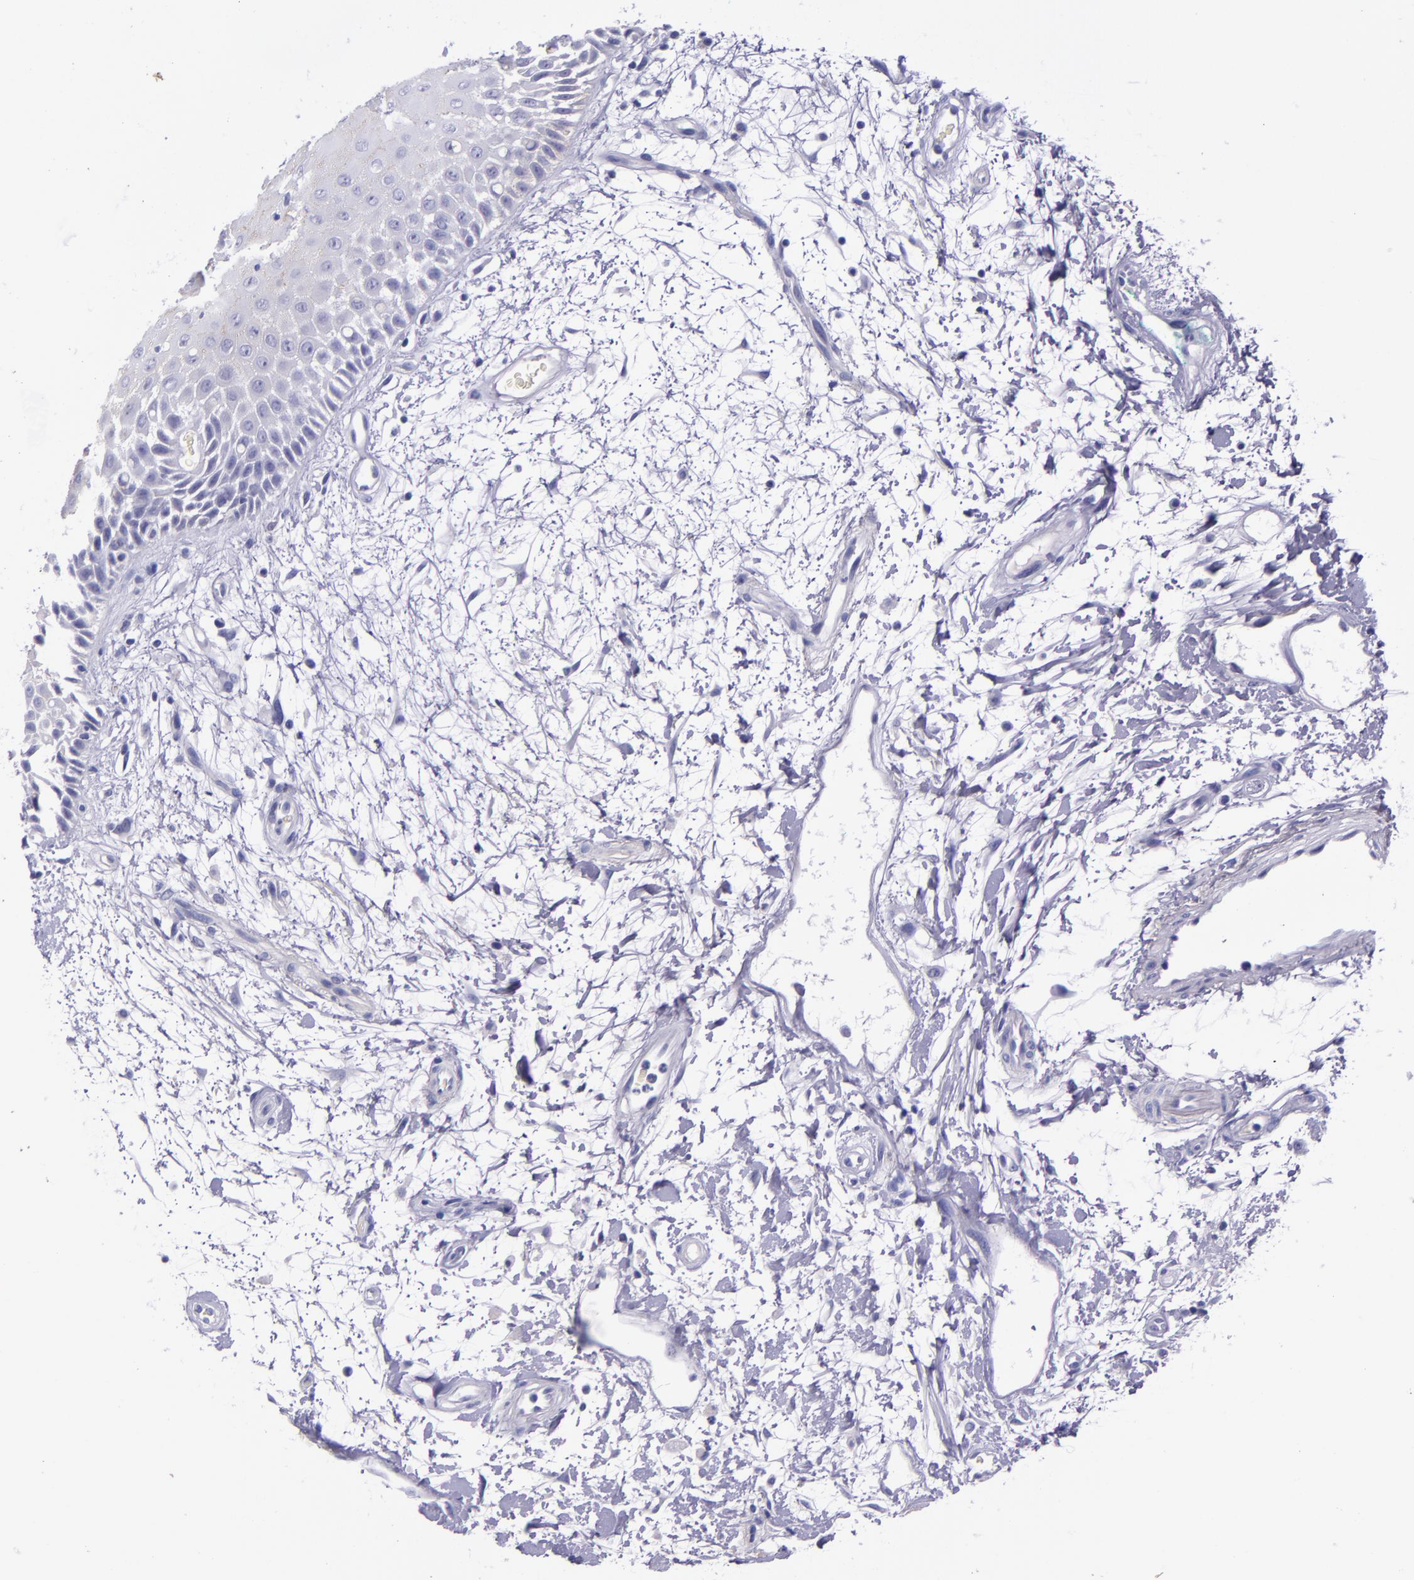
{"staining": {"intensity": "negative", "quantity": "none", "location": "none"}, "tissue": "oral mucosa", "cell_type": "Squamous epithelial cells", "image_type": "normal", "snomed": [{"axis": "morphology", "description": "Normal tissue, NOS"}, {"axis": "morphology", "description": "Squamous cell carcinoma, NOS"}, {"axis": "topography", "description": "Skeletal muscle"}, {"axis": "topography", "description": "Oral tissue"}, {"axis": "topography", "description": "Head-Neck"}], "caption": "A histopathology image of oral mucosa stained for a protein displays no brown staining in squamous epithelial cells.", "gene": "KNG1", "patient": {"sex": "female", "age": 84}}